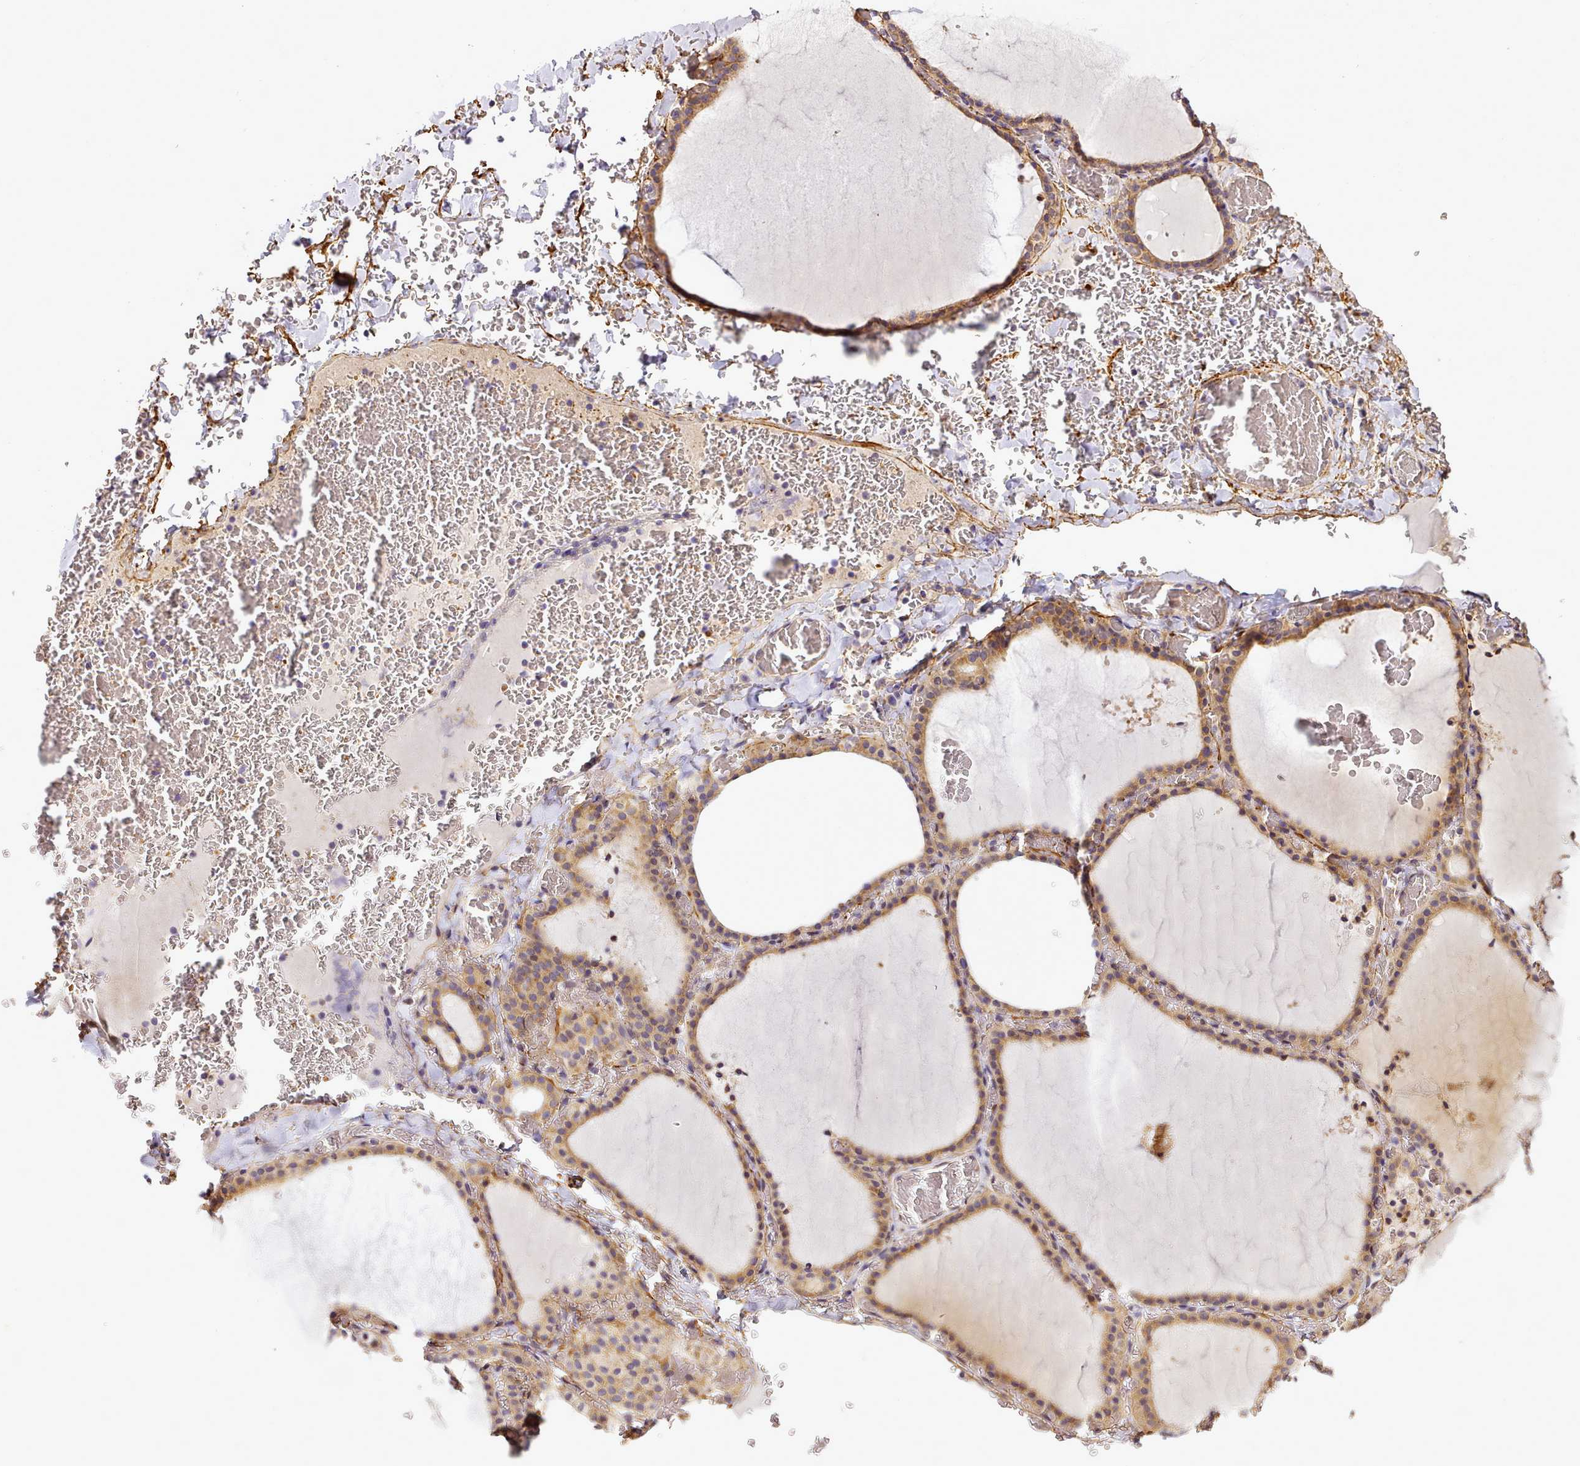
{"staining": {"intensity": "moderate", "quantity": ">75%", "location": "cytoplasmic/membranous"}, "tissue": "thyroid gland", "cell_type": "Glandular cells", "image_type": "normal", "snomed": [{"axis": "morphology", "description": "Normal tissue, NOS"}, {"axis": "topography", "description": "Thyroid gland"}], "caption": "Immunohistochemical staining of benign human thyroid gland shows medium levels of moderate cytoplasmic/membranous expression in about >75% of glandular cells. (brown staining indicates protein expression, while blue staining denotes nuclei).", "gene": "NBPF10", "patient": {"sex": "female", "age": 39}}